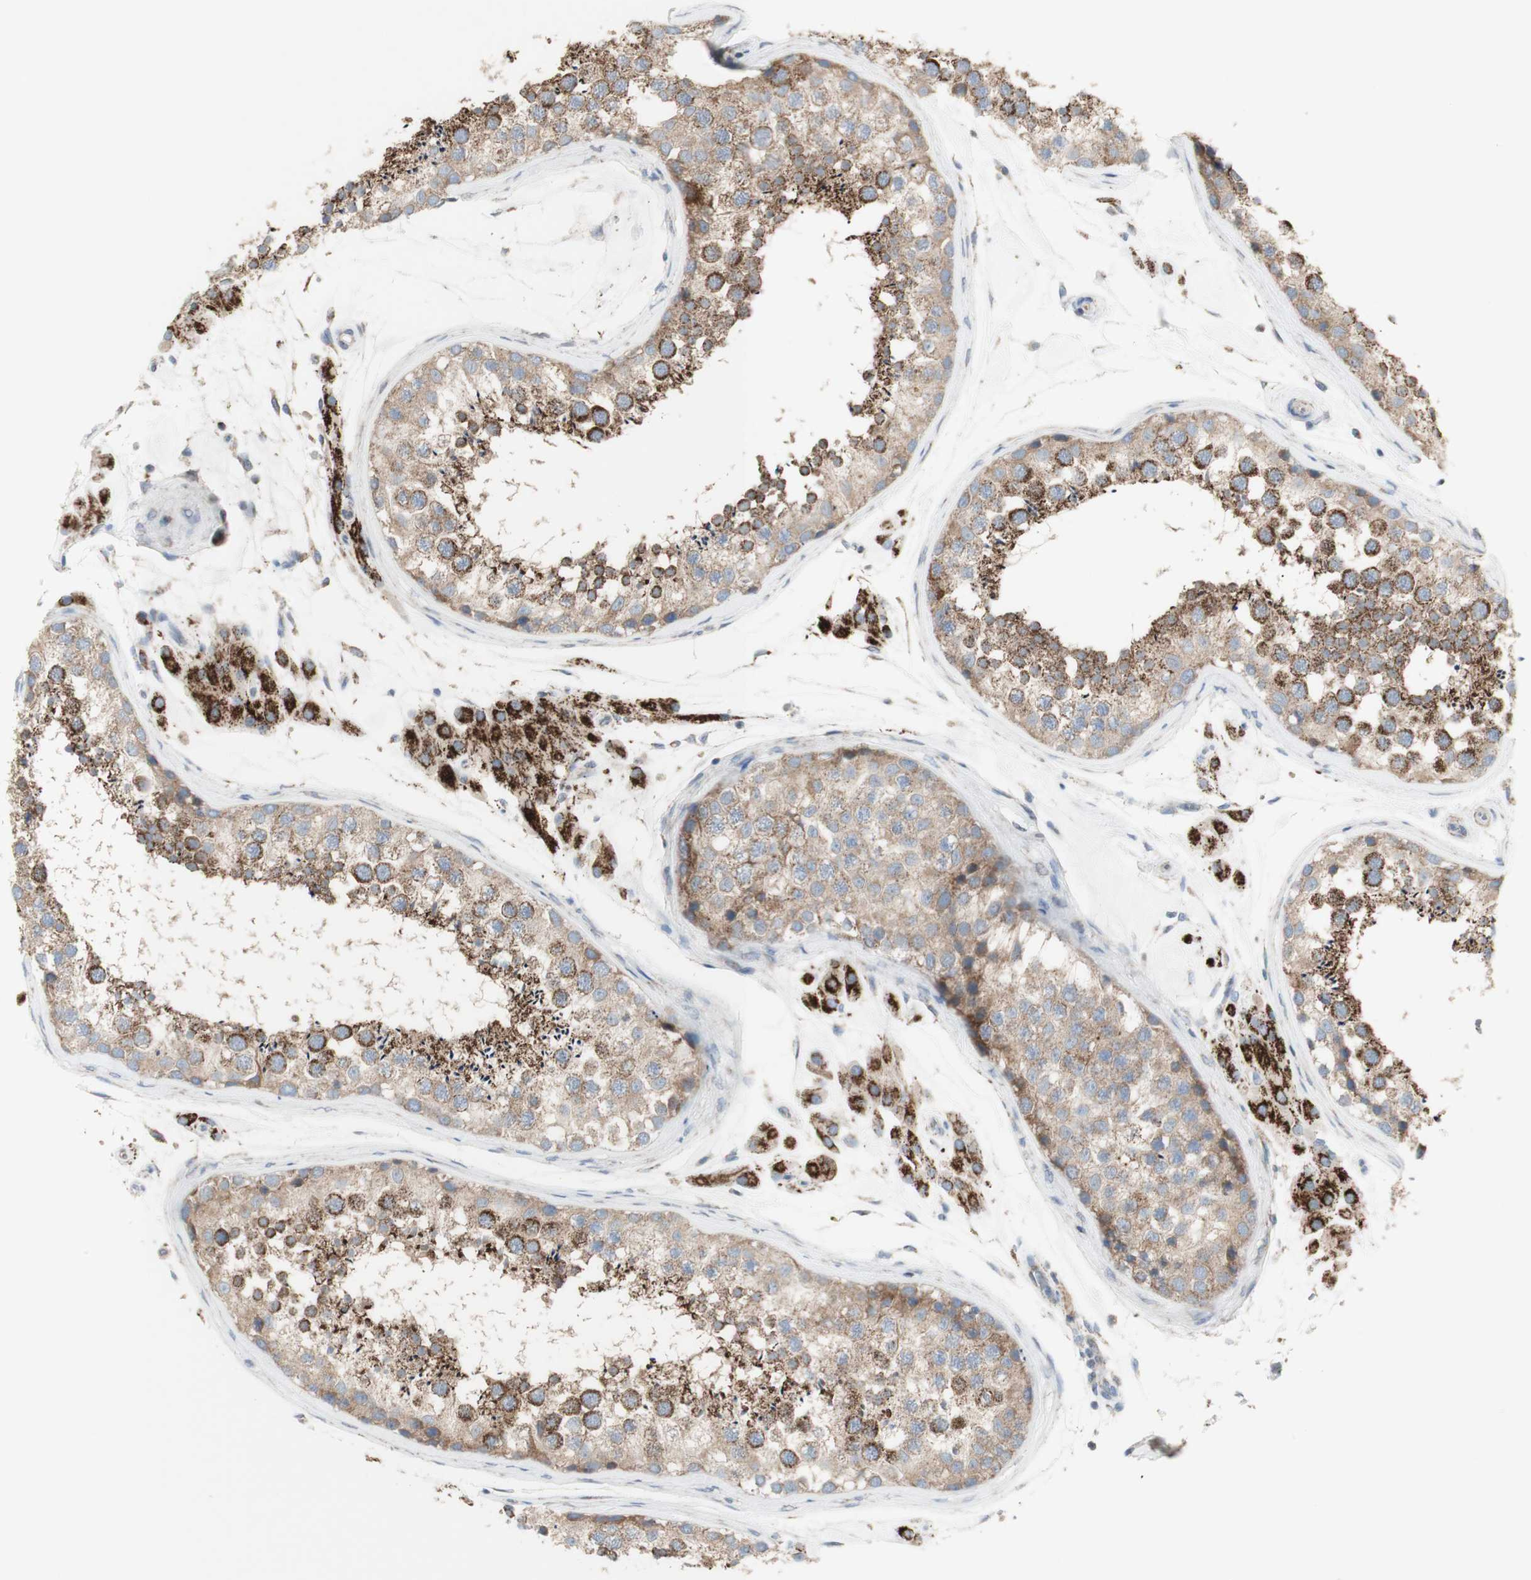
{"staining": {"intensity": "moderate", "quantity": ">75%", "location": "cytoplasmic/membranous"}, "tissue": "testis", "cell_type": "Cells in seminiferous ducts", "image_type": "normal", "snomed": [{"axis": "morphology", "description": "Normal tissue, NOS"}, {"axis": "topography", "description": "Testis"}], "caption": "Approximately >75% of cells in seminiferous ducts in normal human testis exhibit moderate cytoplasmic/membranous protein expression as visualized by brown immunohistochemical staining.", "gene": "C3orf52", "patient": {"sex": "male", "age": 46}}